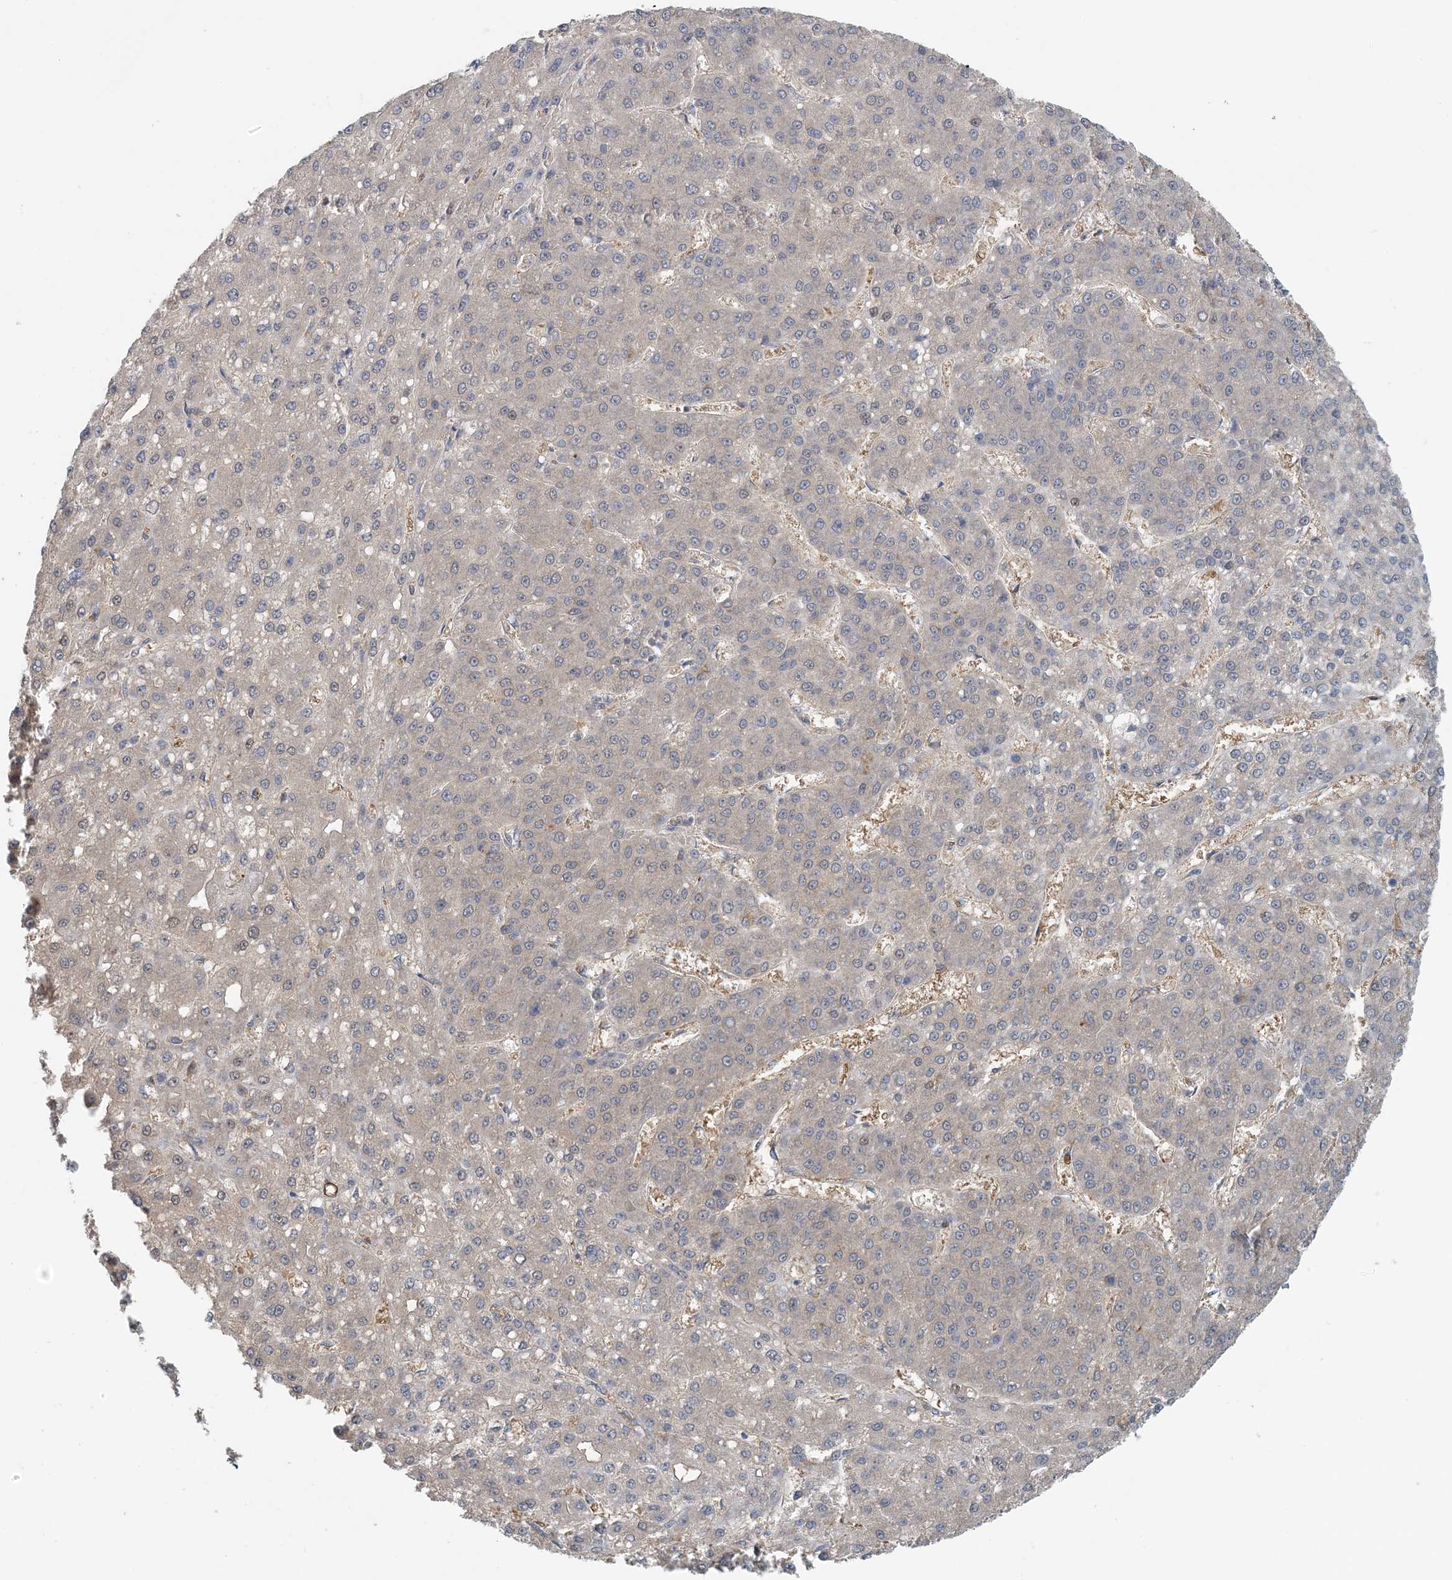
{"staining": {"intensity": "negative", "quantity": "none", "location": "none"}, "tissue": "liver cancer", "cell_type": "Tumor cells", "image_type": "cancer", "snomed": [{"axis": "morphology", "description": "Carcinoma, Hepatocellular, NOS"}, {"axis": "topography", "description": "Liver"}], "caption": "This is an IHC histopathology image of liver cancer (hepatocellular carcinoma). There is no positivity in tumor cells.", "gene": "HIKESHI", "patient": {"sex": "male", "age": 67}}